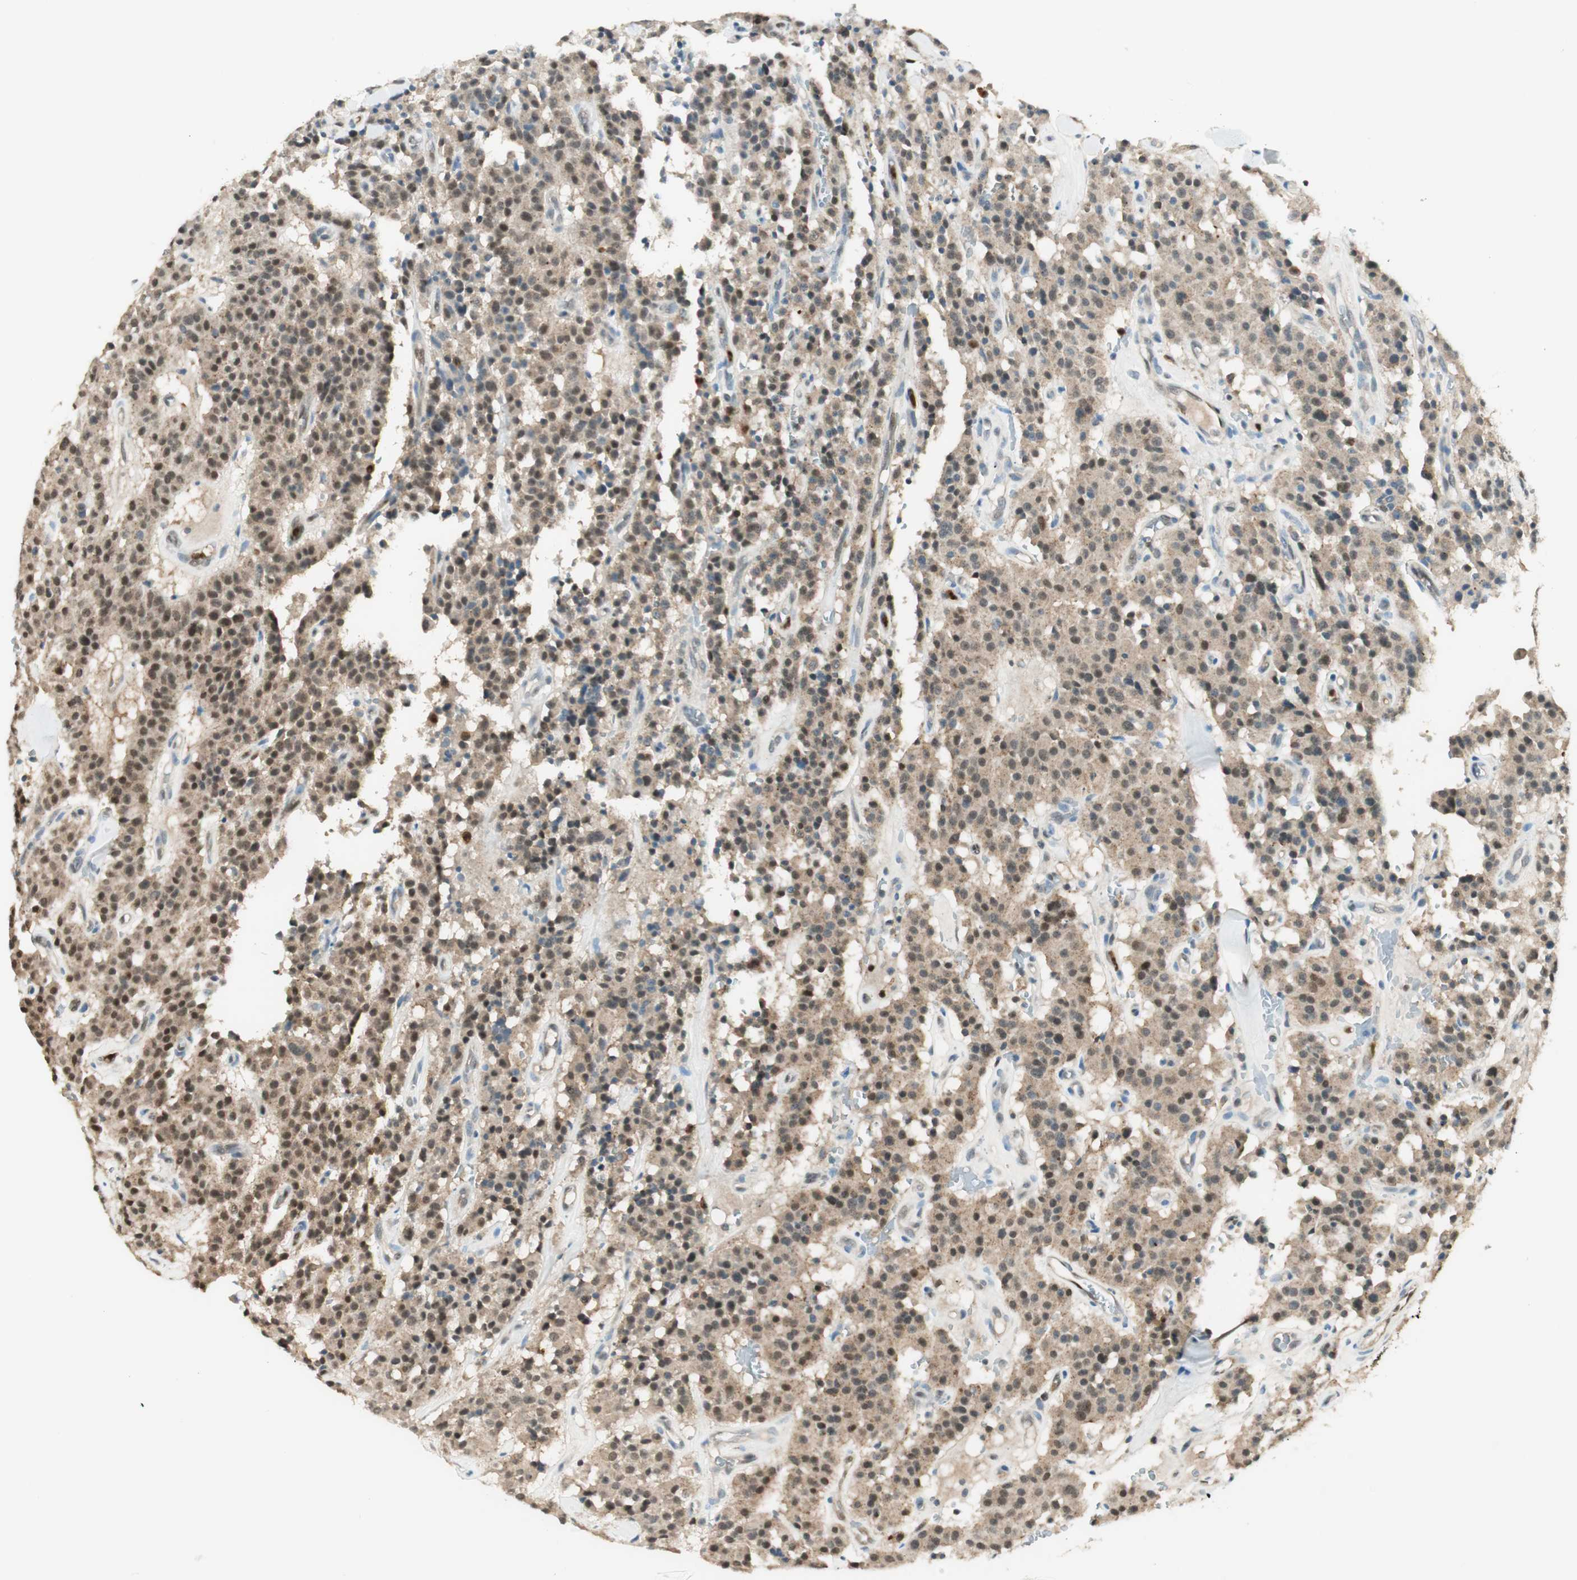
{"staining": {"intensity": "moderate", "quantity": "25%-75%", "location": "nuclear"}, "tissue": "carcinoid", "cell_type": "Tumor cells", "image_type": "cancer", "snomed": [{"axis": "morphology", "description": "Carcinoid, malignant, NOS"}, {"axis": "topography", "description": "Lung"}], "caption": "Tumor cells display medium levels of moderate nuclear expression in about 25%-75% of cells in carcinoid.", "gene": "LTA4H", "patient": {"sex": "male", "age": 30}}